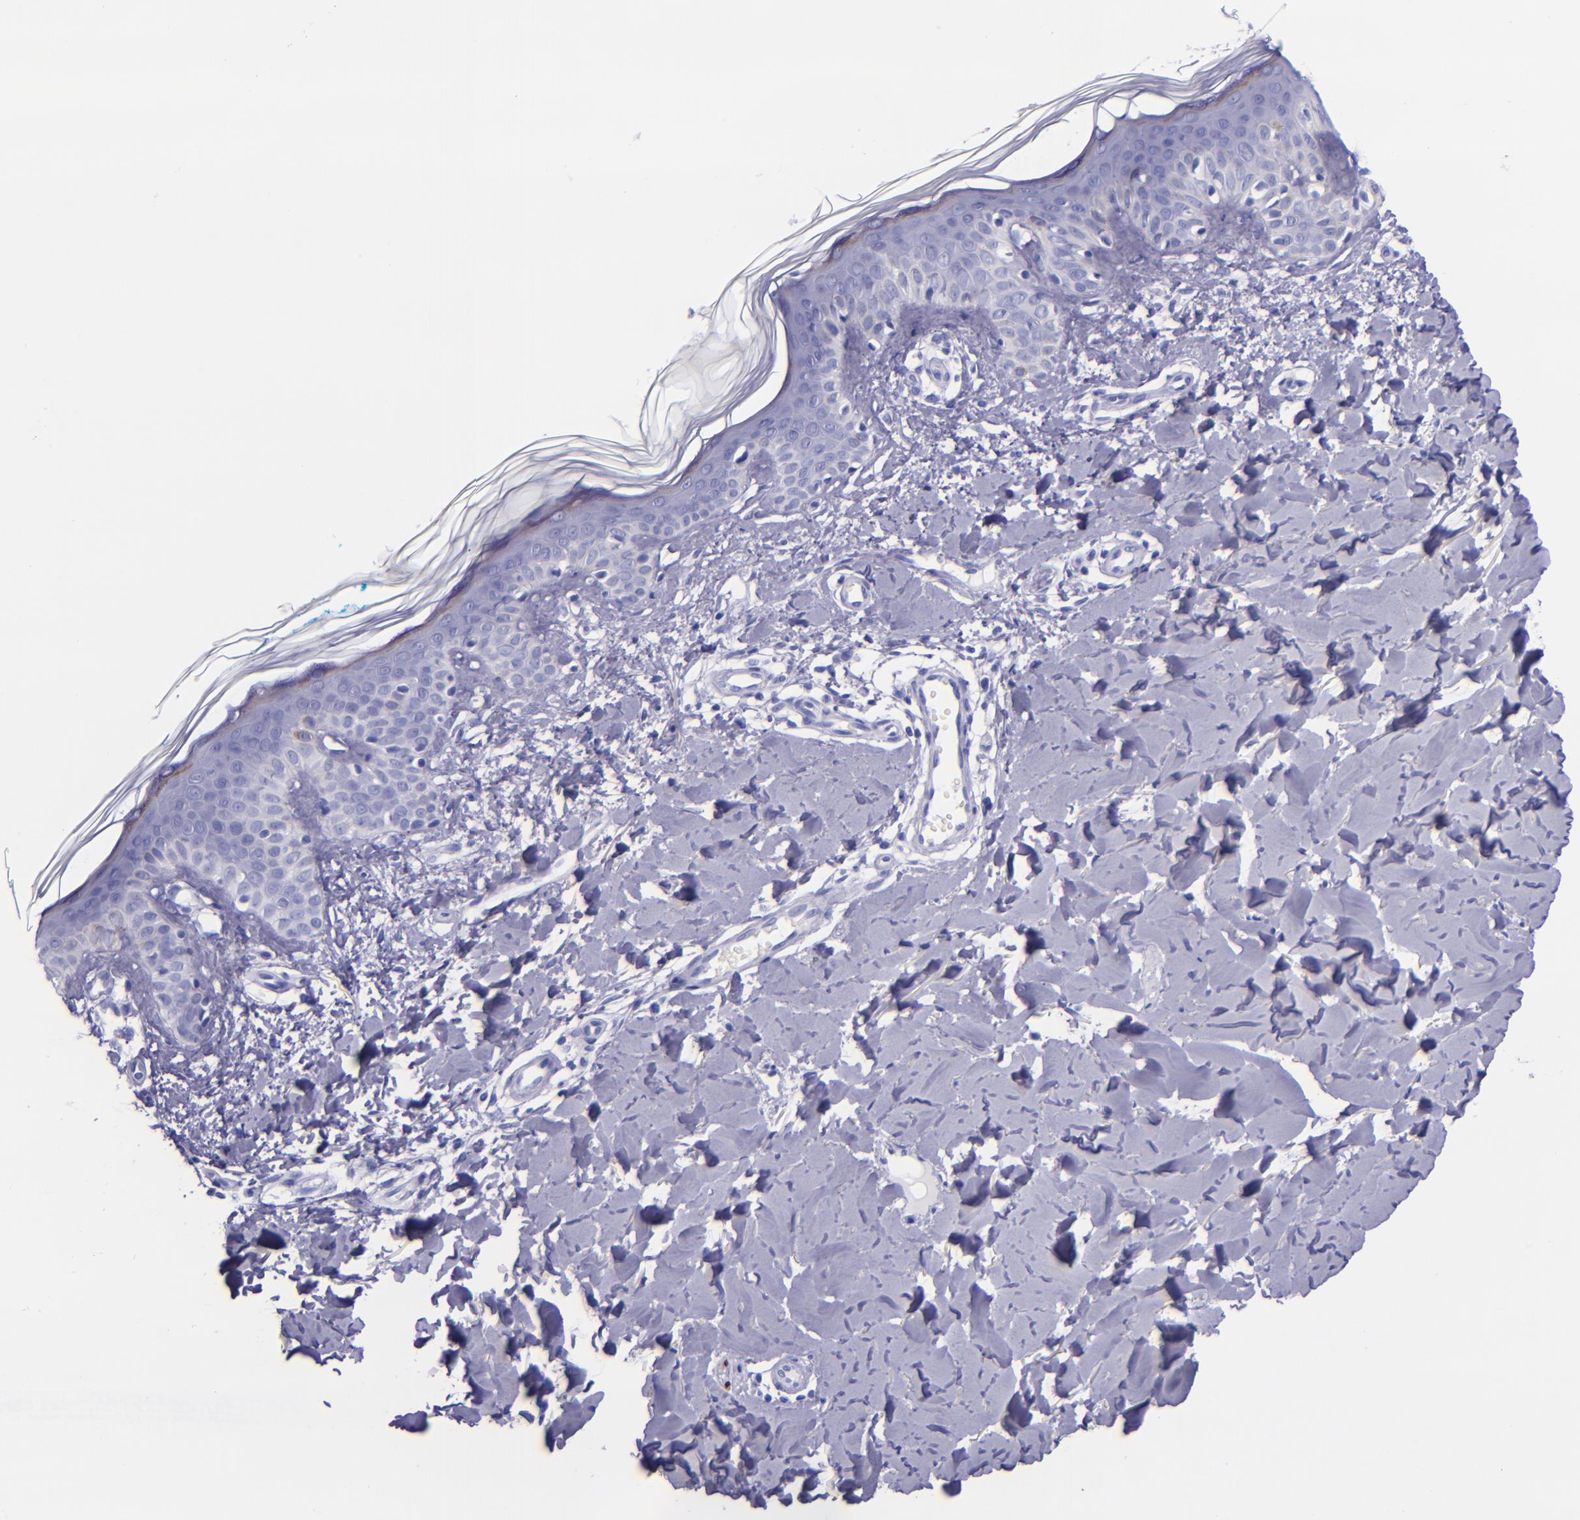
{"staining": {"intensity": "negative", "quantity": "none", "location": "none"}, "tissue": "skin", "cell_type": "Fibroblasts", "image_type": "normal", "snomed": [{"axis": "morphology", "description": "Normal tissue, NOS"}, {"axis": "topography", "description": "Skin"}], "caption": "A histopathology image of skin stained for a protein reveals no brown staining in fibroblasts. (Stains: DAB (3,3'-diaminobenzidine) immunohistochemistry with hematoxylin counter stain, Microscopy: brightfield microscopy at high magnification).", "gene": "MBP", "patient": {"sex": "male", "age": 32}}